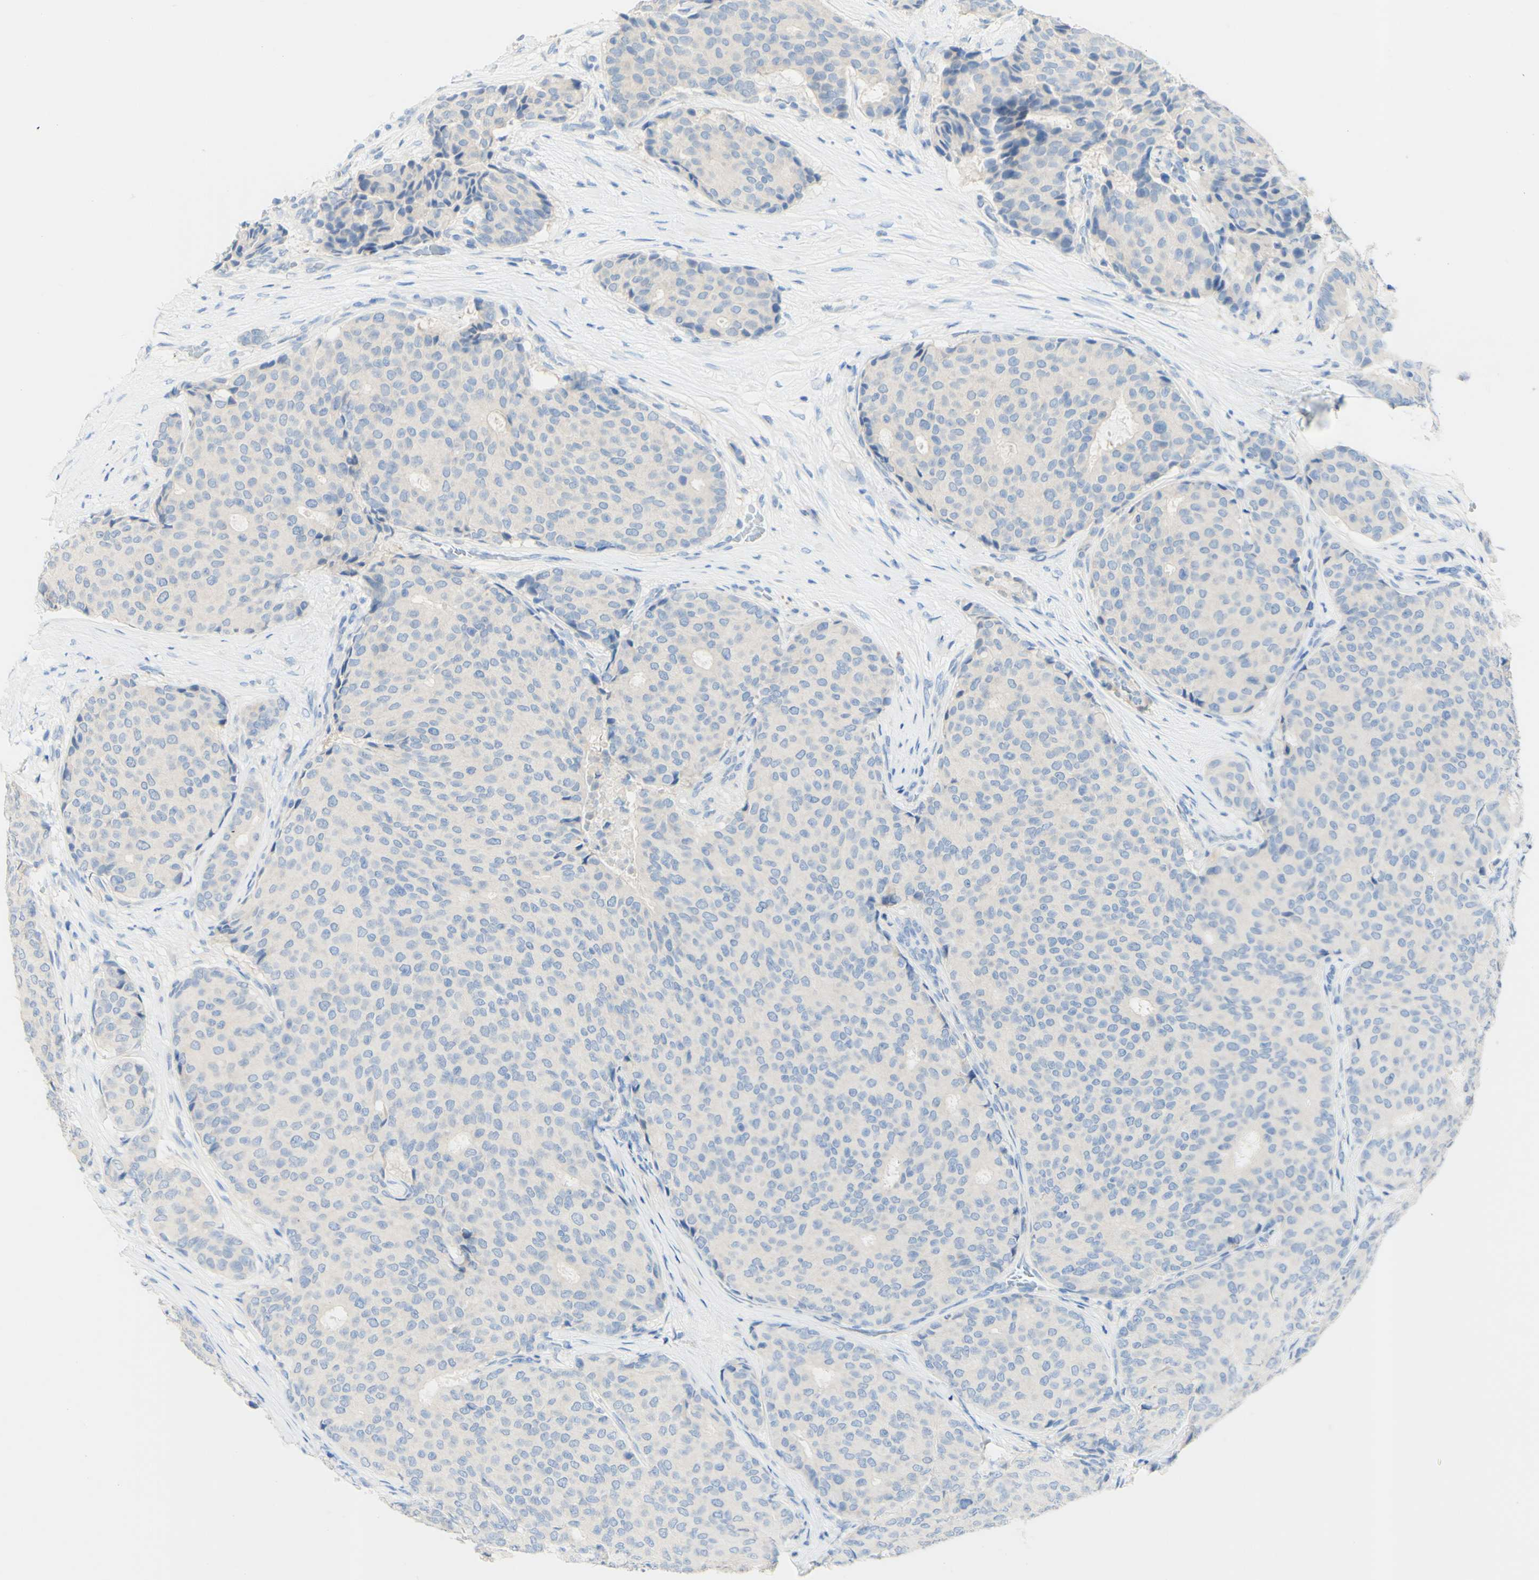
{"staining": {"intensity": "negative", "quantity": "none", "location": "none"}, "tissue": "breast cancer", "cell_type": "Tumor cells", "image_type": "cancer", "snomed": [{"axis": "morphology", "description": "Duct carcinoma"}, {"axis": "topography", "description": "Breast"}], "caption": "Tumor cells are negative for brown protein staining in breast cancer. (Brightfield microscopy of DAB immunohistochemistry at high magnification).", "gene": "FGF4", "patient": {"sex": "female", "age": 75}}